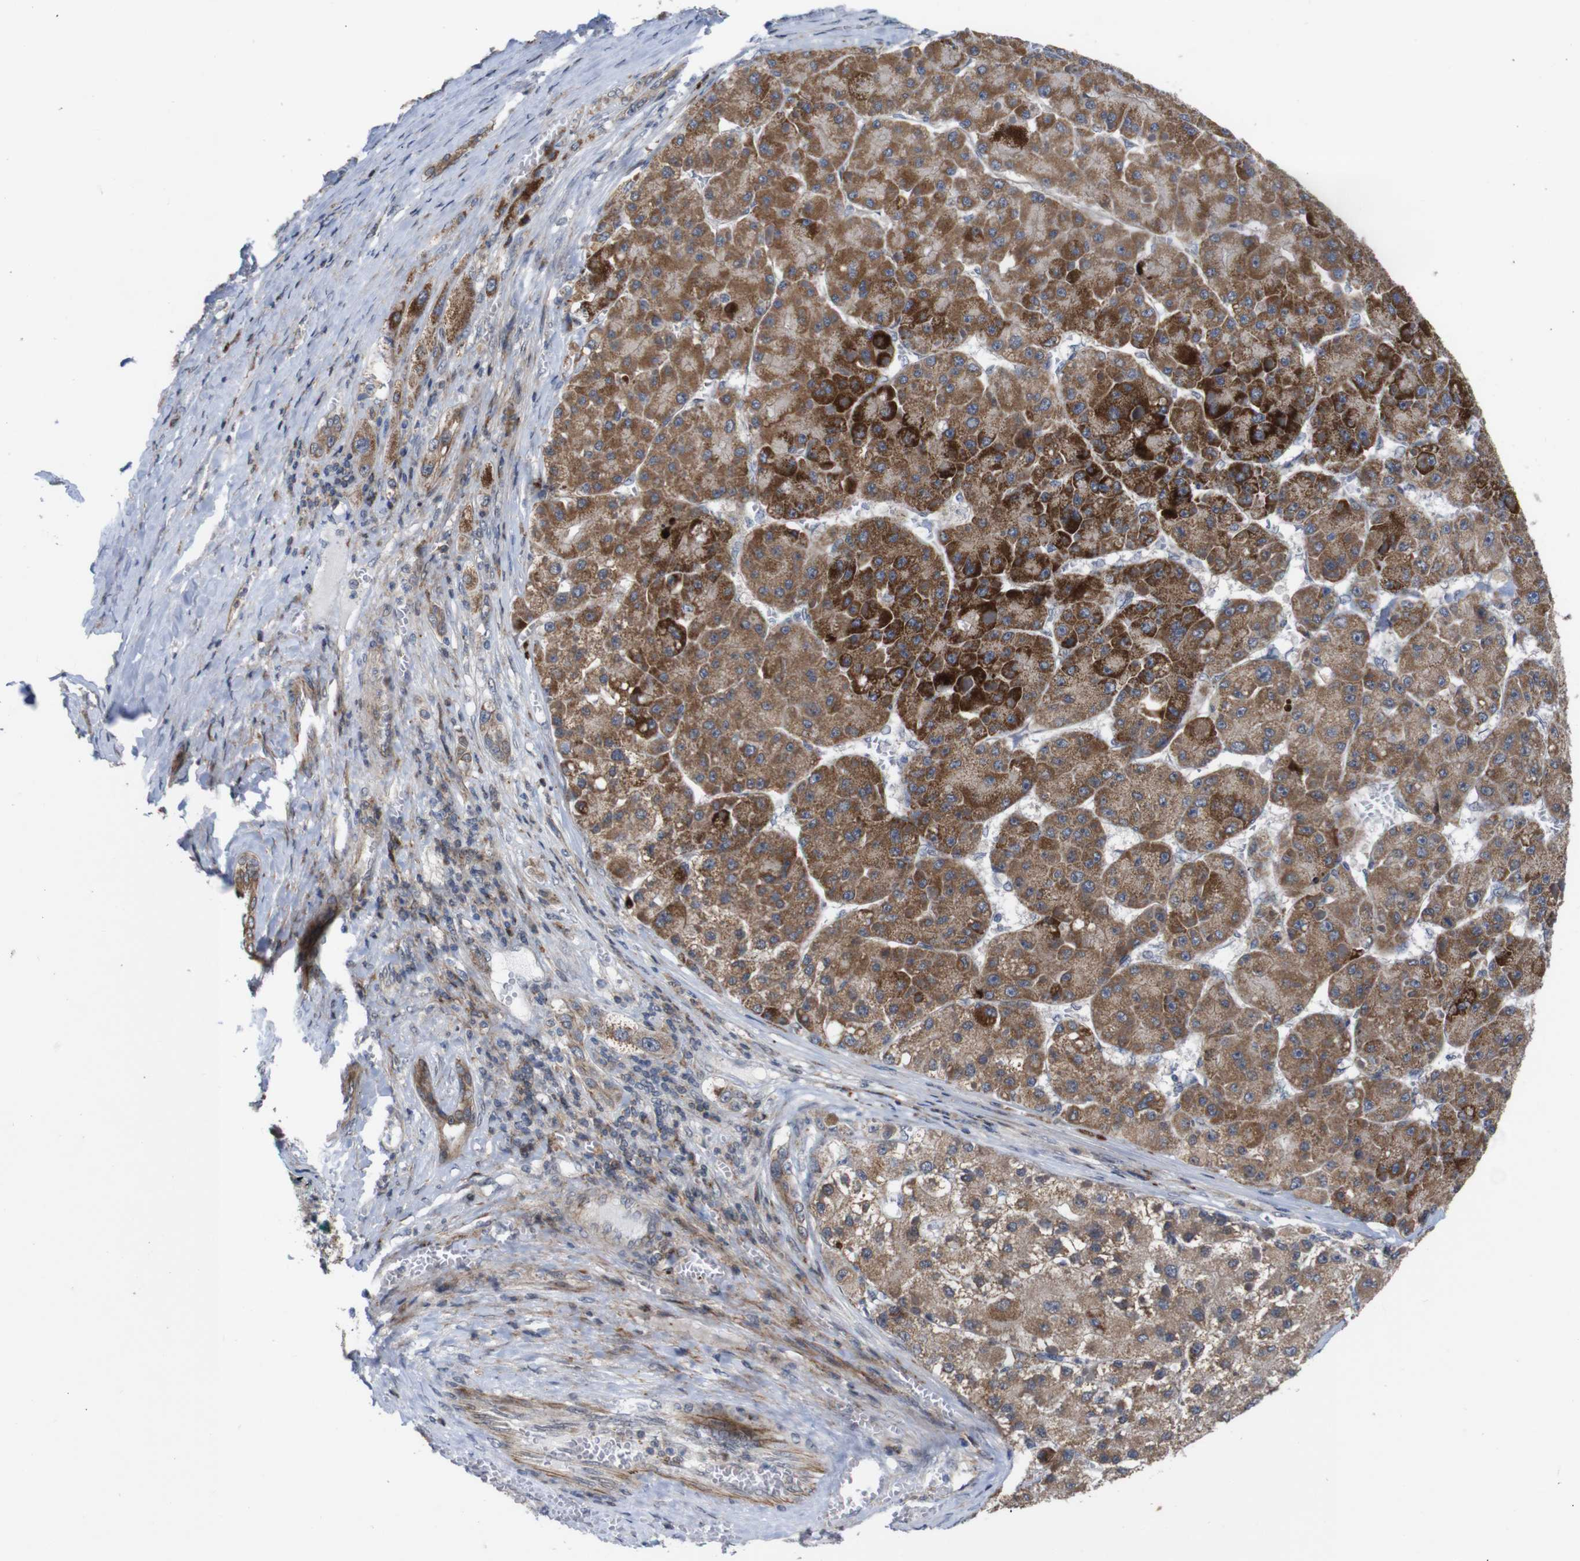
{"staining": {"intensity": "moderate", "quantity": ">75%", "location": "cytoplasmic/membranous"}, "tissue": "liver cancer", "cell_type": "Tumor cells", "image_type": "cancer", "snomed": [{"axis": "morphology", "description": "Carcinoma, Hepatocellular, NOS"}, {"axis": "topography", "description": "Liver"}], "caption": "IHC of human hepatocellular carcinoma (liver) displays medium levels of moderate cytoplasmic/membranous expression in about >75% of tumor cells.", "gene": "ATP7B", "patient": {"sex": "female", "age": 73}}